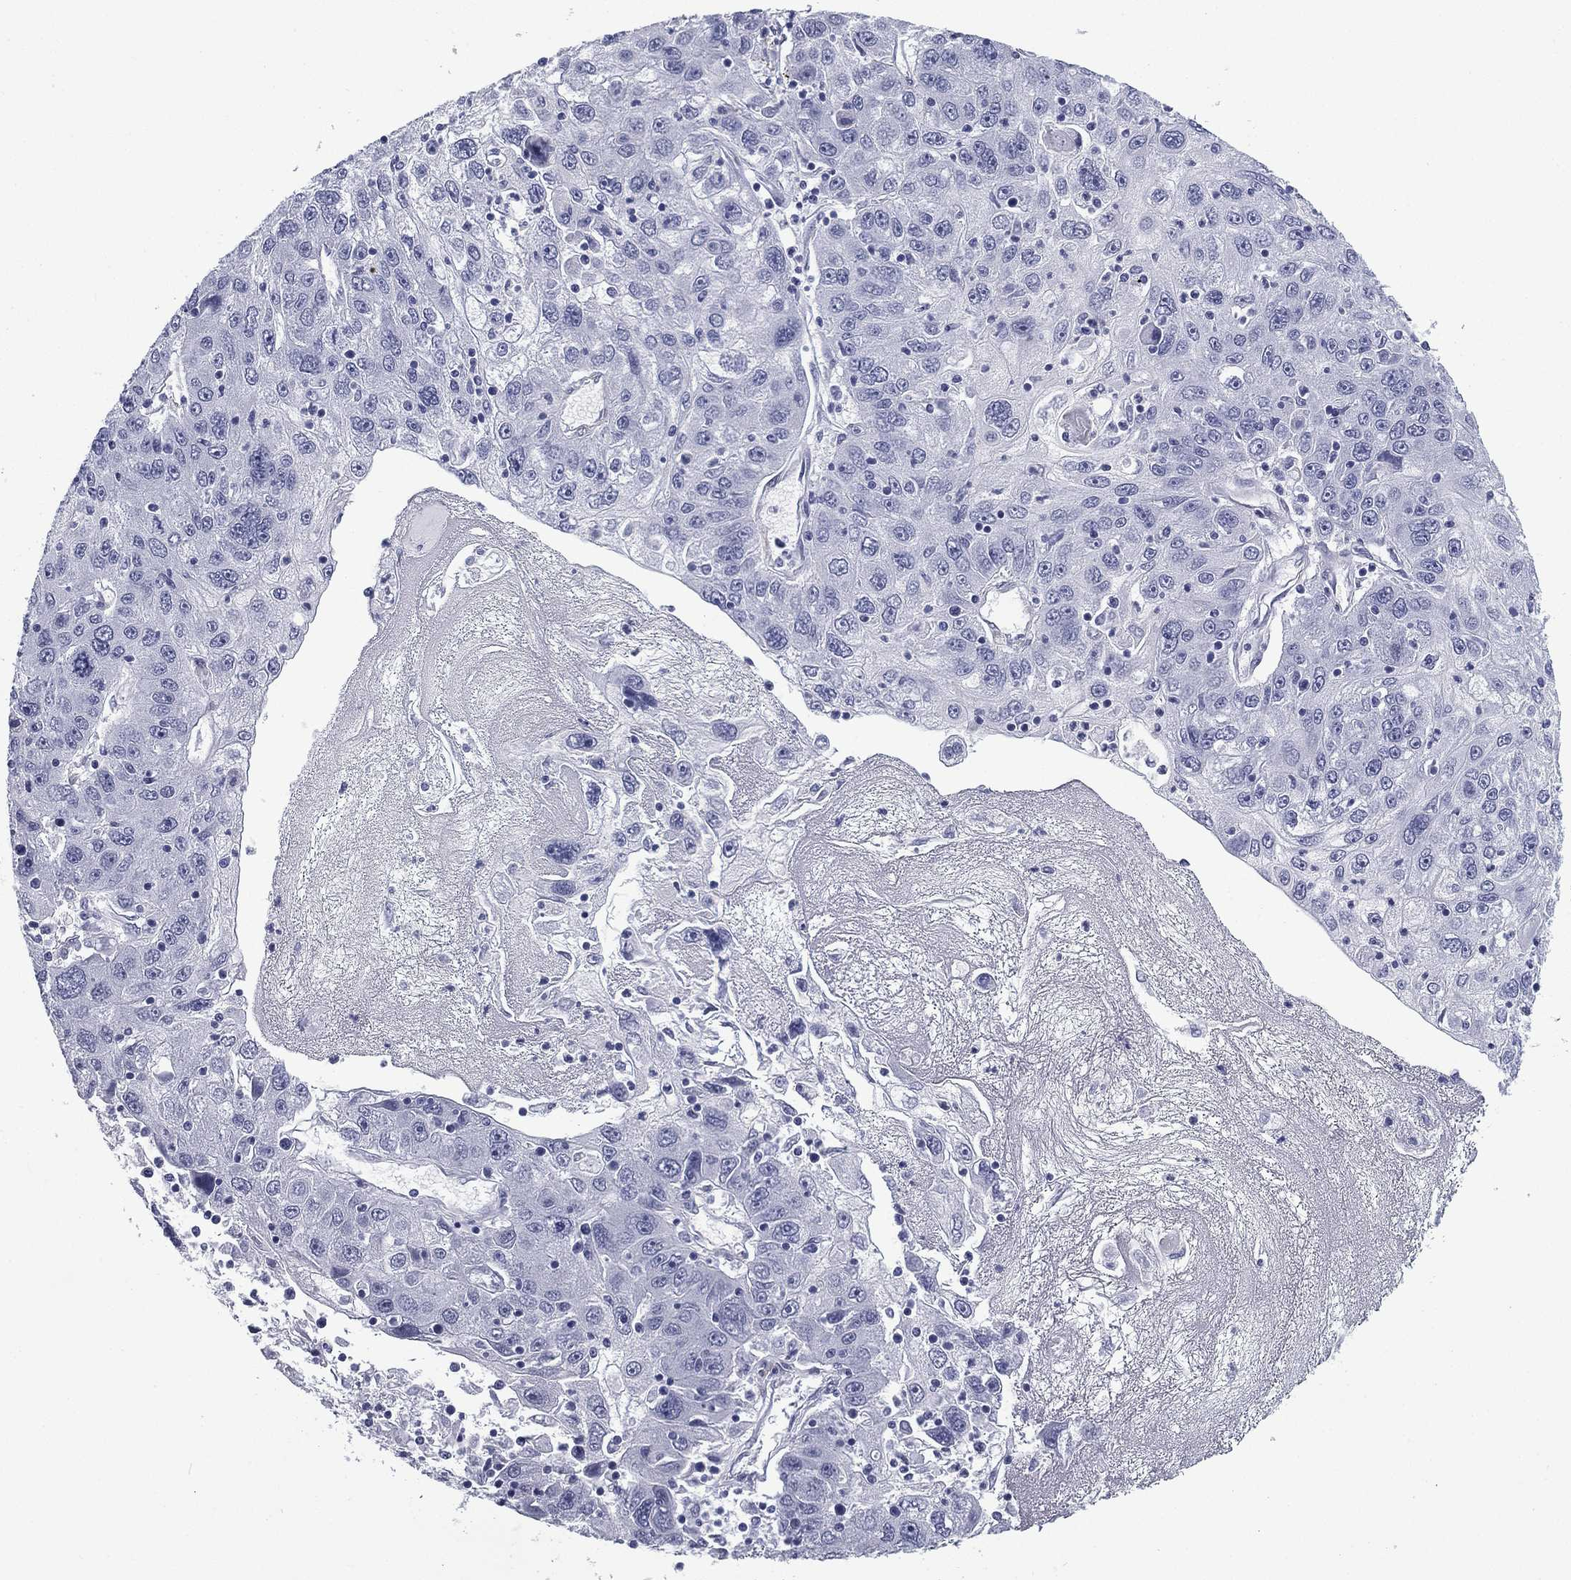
{"staining": {"intensity": "negative", "quantity": "none", "location": "none"}, "tissue": "stomach cancer", "cell_type": "Tumor cells", "image_type": "cancer", "snomed": [{"axis": "morphology", "description": "Adenocarcinoma, NOS"}, {"axis": "topography", "description": "Stomach"}], "caption": "Immunohistochemistry (IHC) image of neoplastic tissue: human adenocarcinoma (stomach) stained with DAB (3,3'-diaminobenzidine) shows no significant protein expression in tumor cells.", "gene": "CAVIN3", "patient": {"sex": "male", "age": 56}}